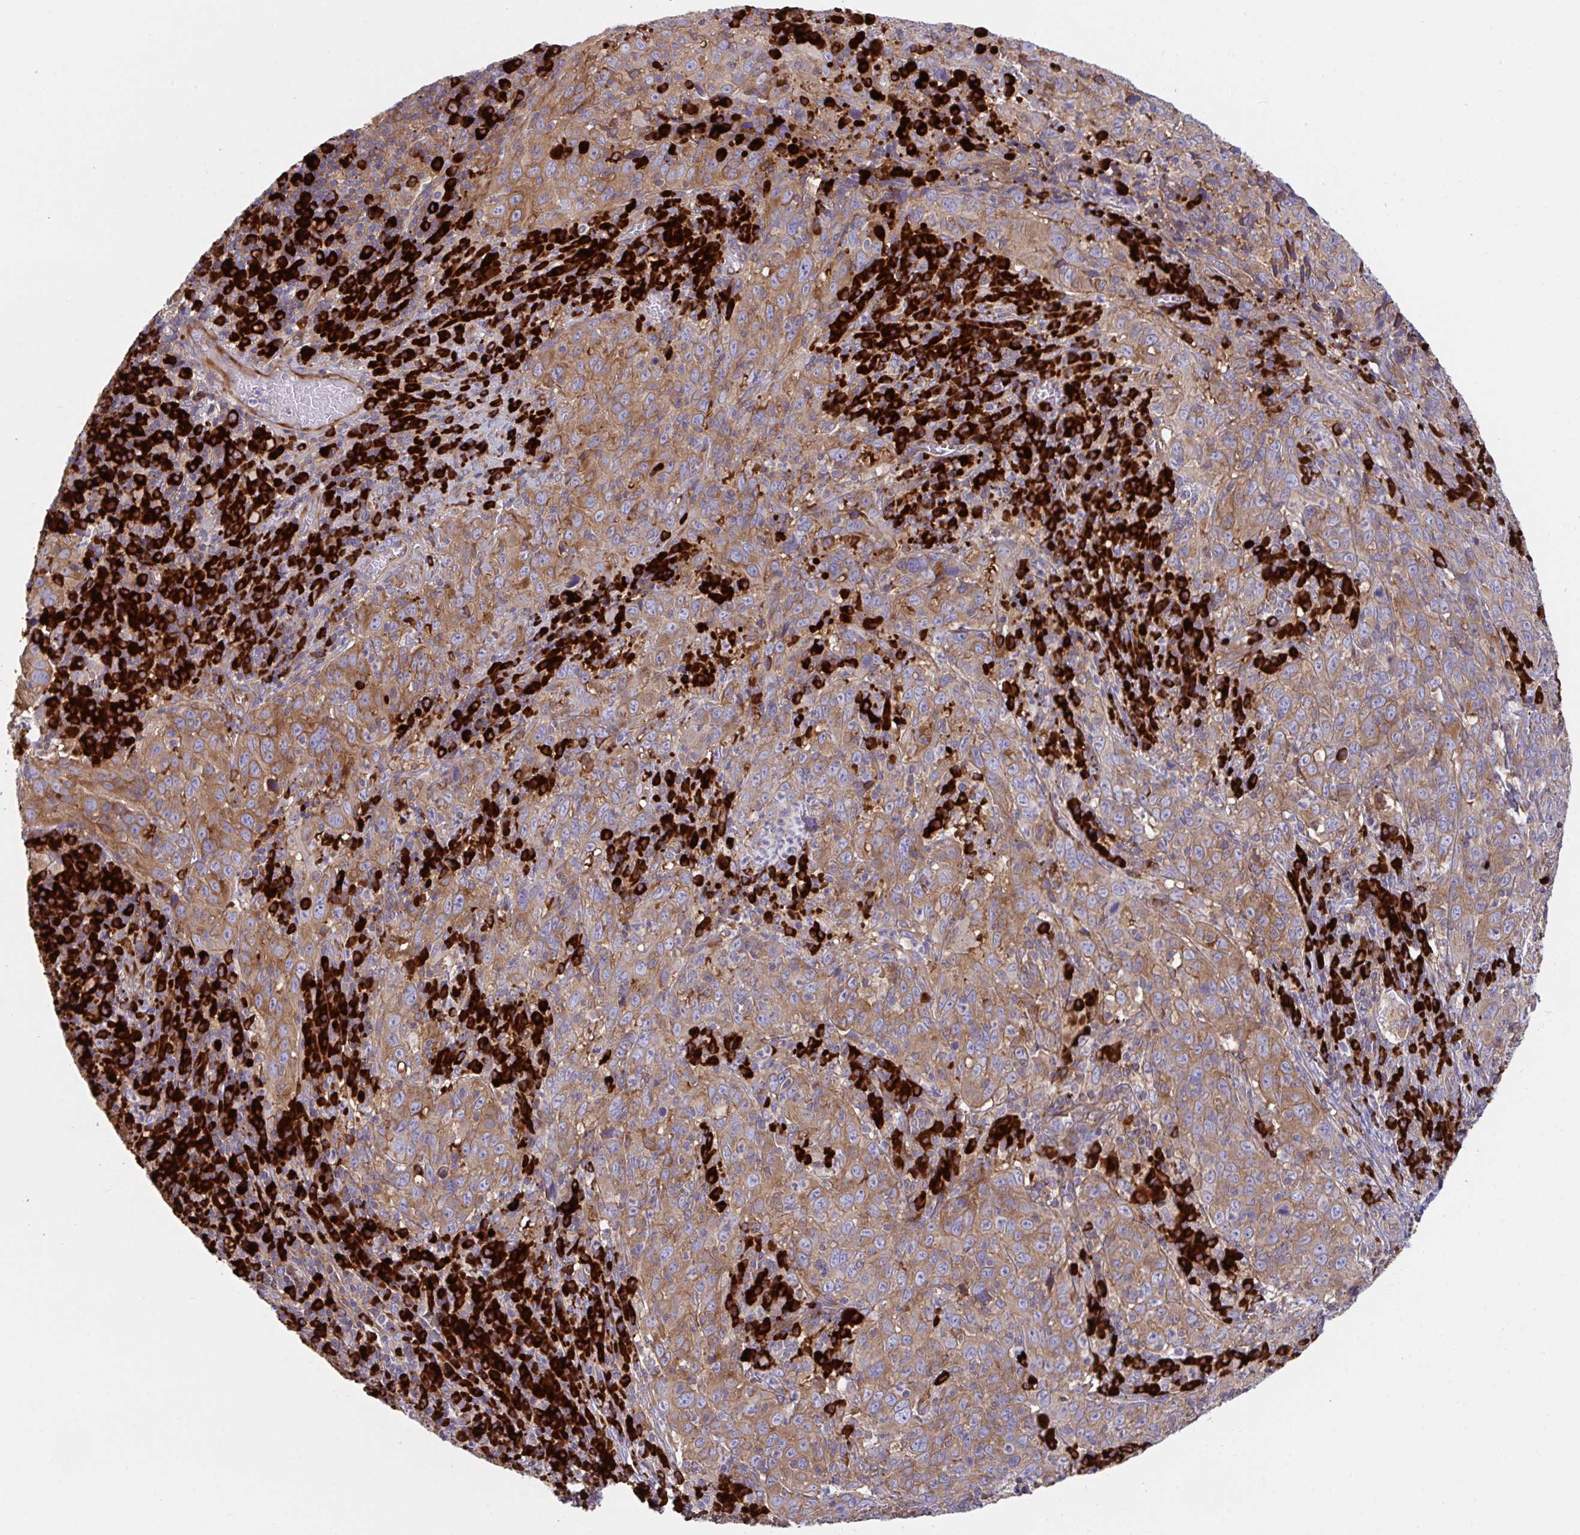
{"staining": {"intensity": "moderate", "quantity": ">75%", "location": "cytoplasmic/membranous"}, "tissue": "cervical cancer", "cell_type": "Tumor cells", "image_type": "cancer", "snomed": [{"axis": "morphology", "description": "Squamous cell carcinoma, NOS"}, {"axis": "topography", "description": "Cervix"}], "caption": "A medium amount of moderate cytoplasmic/membranous expression is appreciated in about >75% of tumor cells in cervical cancer (squamous cell carcinoma) tissue. The staining is performed using DAB brown chromogen to label protein expression. The nuclei are counter-stained blue using hematoxylin.", "gene": "YARS2", "patient": {"sex": "female", "age": 46}}